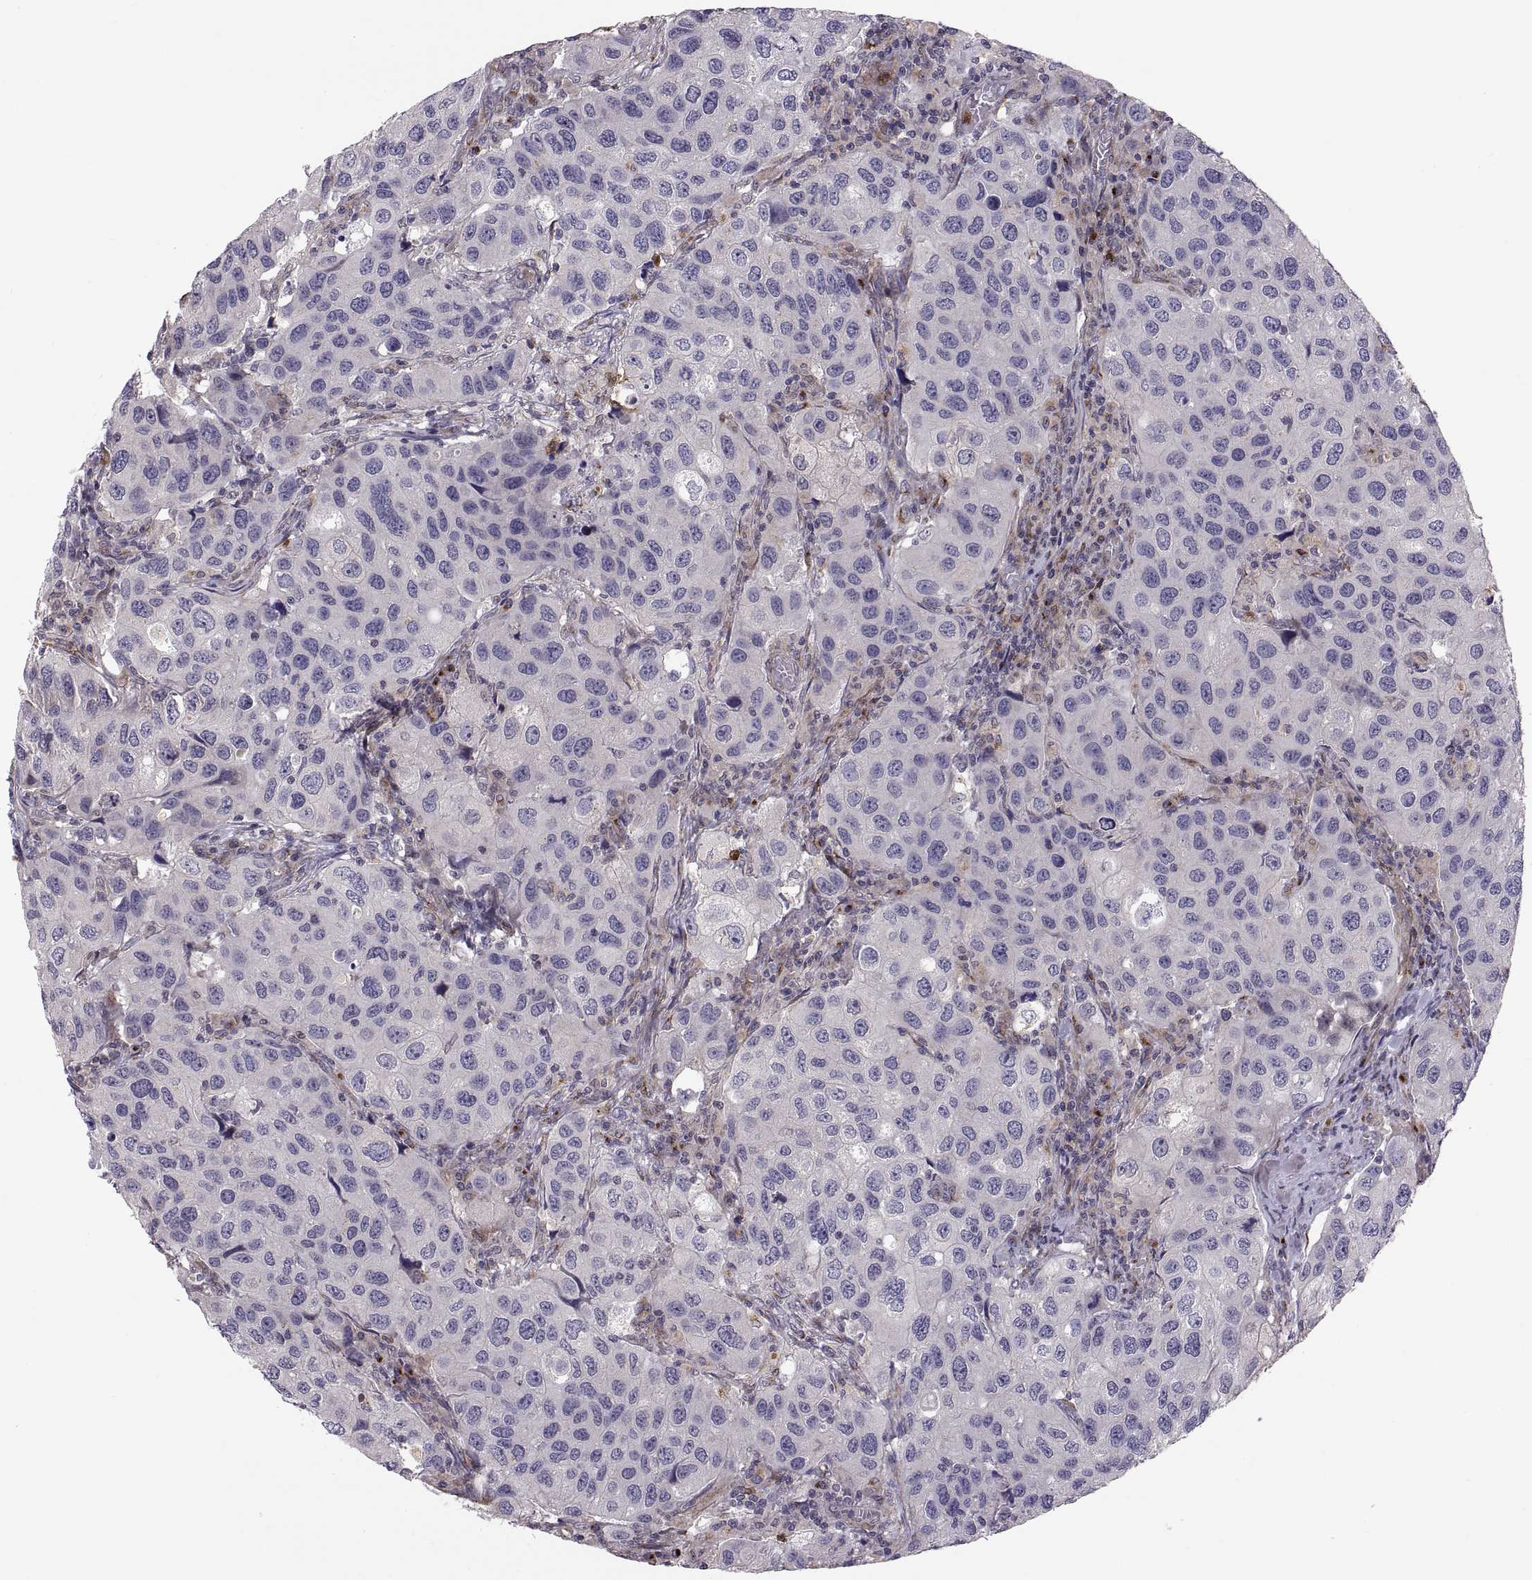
{"staining": {"intensity": "negative", "quantity": "none", "location": "none"}, "tissue": "urothelial cancer", "cell_type": "Tumor cells", "image_type": "cancer", "snomed": [{"axis": "morphology", "description": "Urothelial carcinoma, High grade"}, {"axis": "topography", "description": "Urinary bladder"}], "caption": "The immunohistochemistry image has no significant positivity in tumor cells of urothelial cancer tissue. (DAB (3,3'-diaminobenzidine) immunohistochemistry (IHC) visualized using brightfield microscopy, high magnification).", "gene": "TESC", "patient": {"sex": "male", "age": 79}}